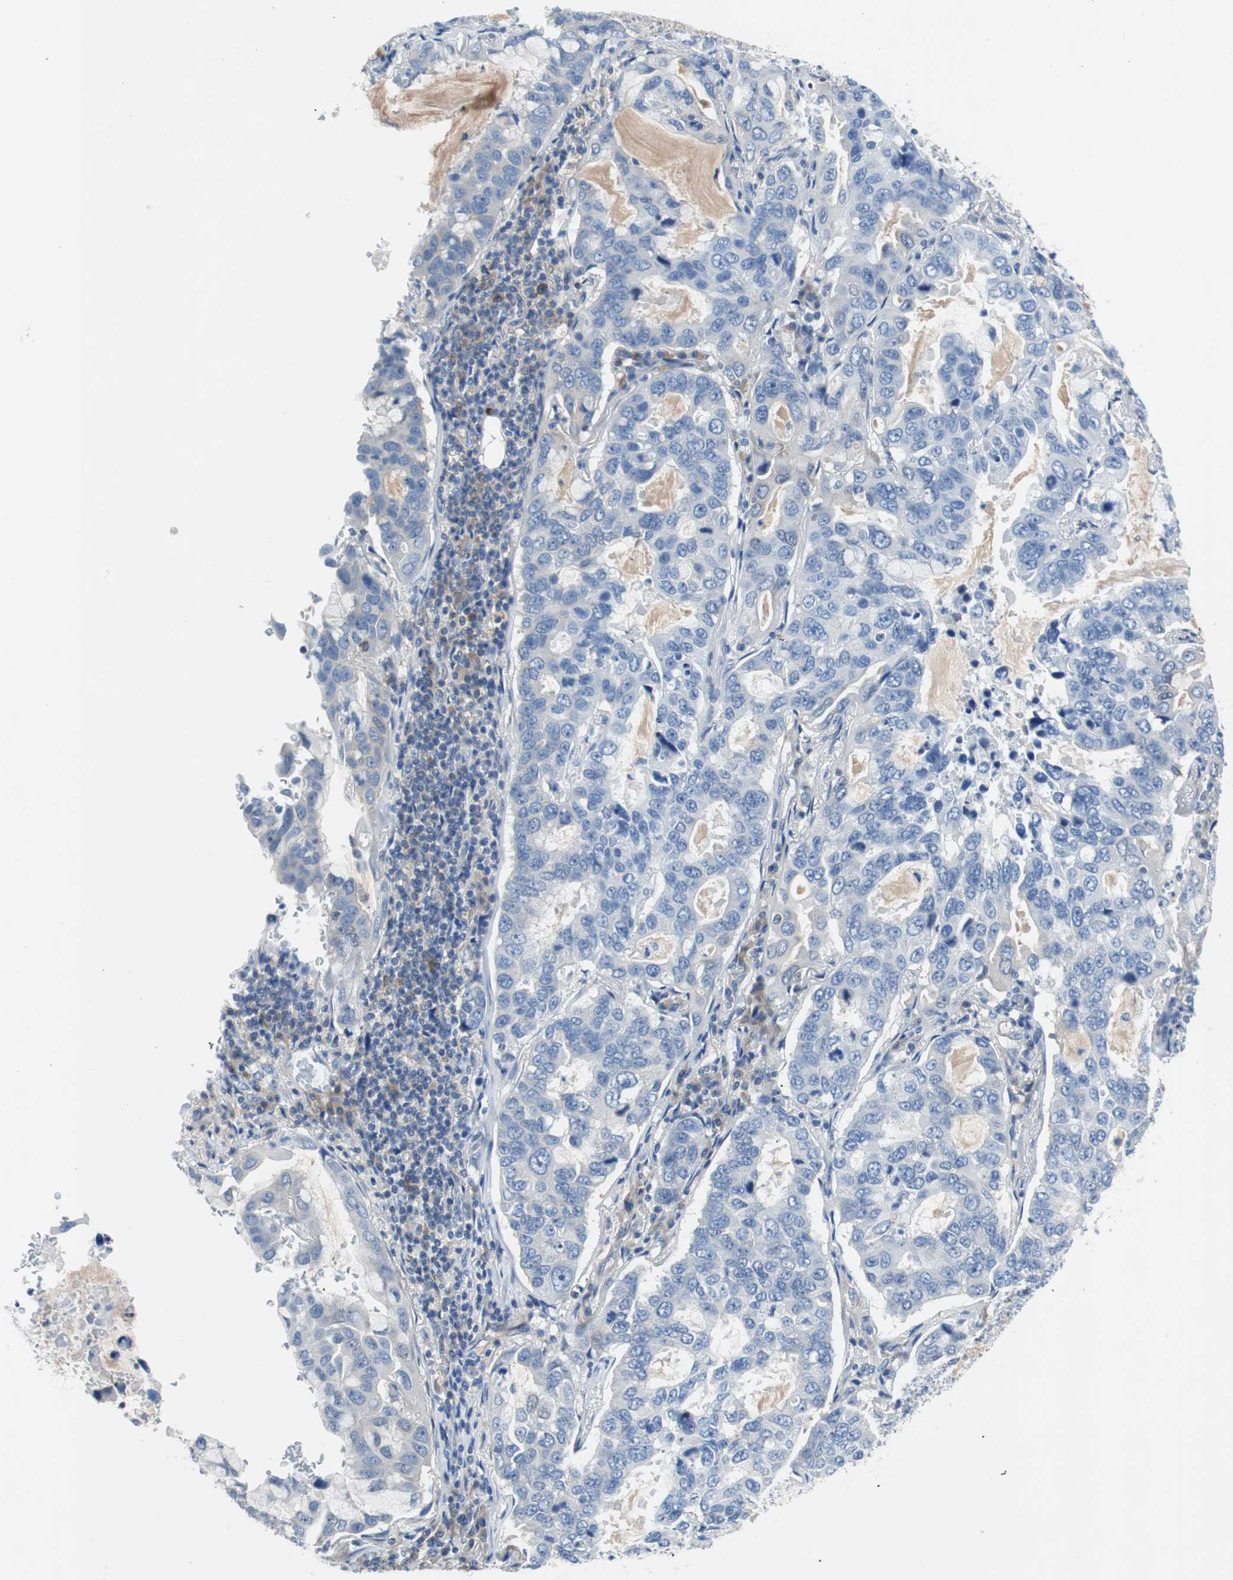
{"staining": {"intensity": "negative", "quantity": "none", "location": "none"}, "tissue": "lung cancer", "cell_type": "Tumor cells", "image_type": "cancer", "snomed": [{"axis": "morphology", "description": "Adenocarcinoma, NOS"}, {"axis": "topography", "description": "Lung"}], "caption": "A high-resolution image shows immunohistochemistry staining of lung adenocarcinoma, which exhibits no significant expression in tumor cells. Brightfield microscopy of immunohistochemistry stained with DAB (3,3'-diaminobenzidine) (brown) and hematoxylin (blue), captured at high magnification.", "gene": "EEF2K", "patient": {"sex": "male", "age": 64}}